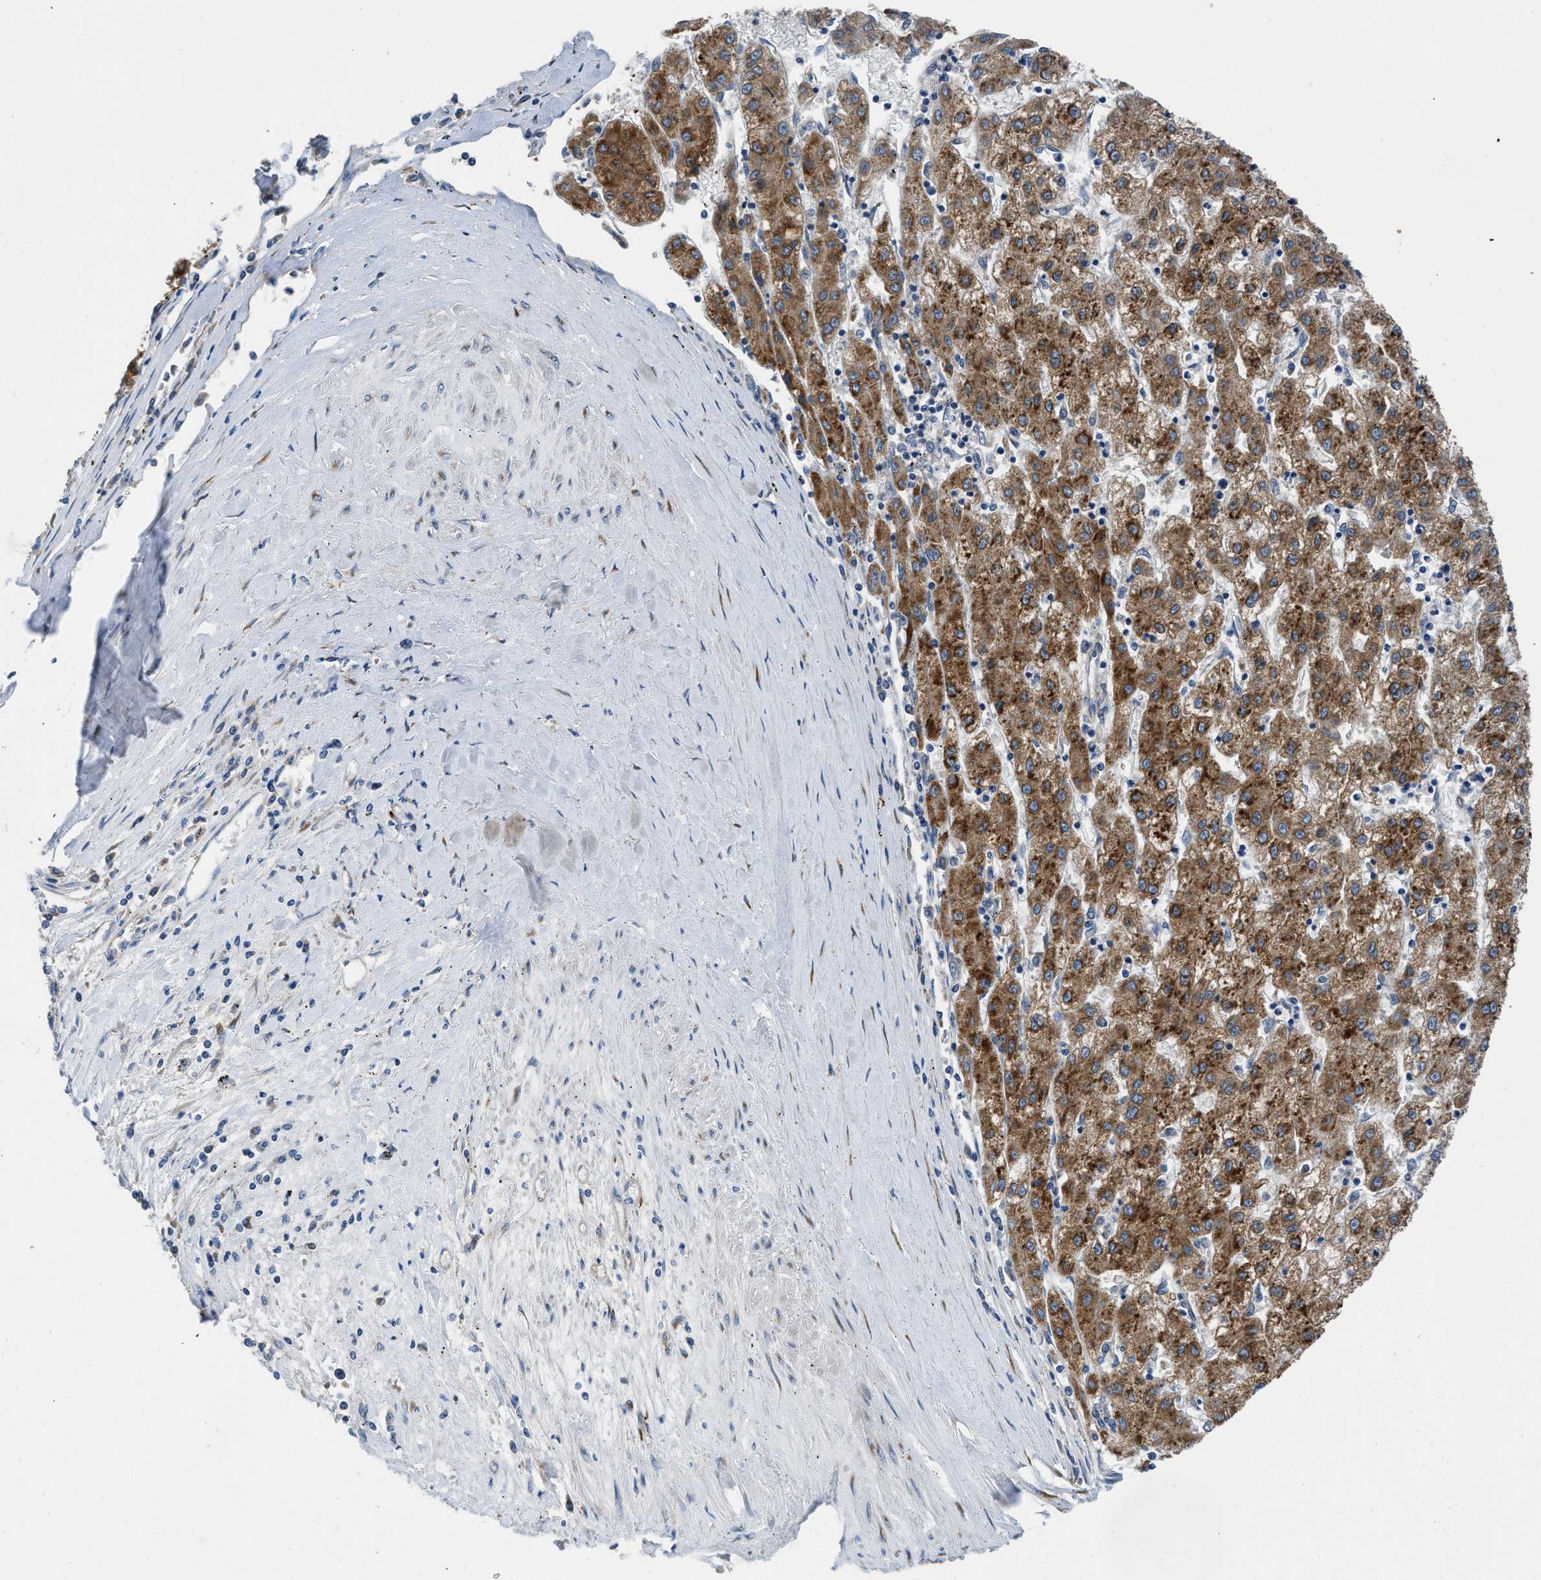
{"staining": {"intensity": "moderate", "quantity": ">75%", "location": "cytoplasmic/membranous"}, "tissue": "liver cancer", "cell_type": "Tumor cells", "image_type": "cancer", "snomed": [{"axis": "morphology", "description": "Carcinoma, Hepatocellular, NOS"}, {"axis": "topography", "description": "Liver"}], "caption": "This is a photomicrograph of immunohistochemistry (IHC) staining of liver cancer (hepatocellular carcinoma), which shows moderate staining in the cytoplasmic/membranous of tumor cells.", "gene": "GGCX", "patient": {"sex": "male", "age": 72}}